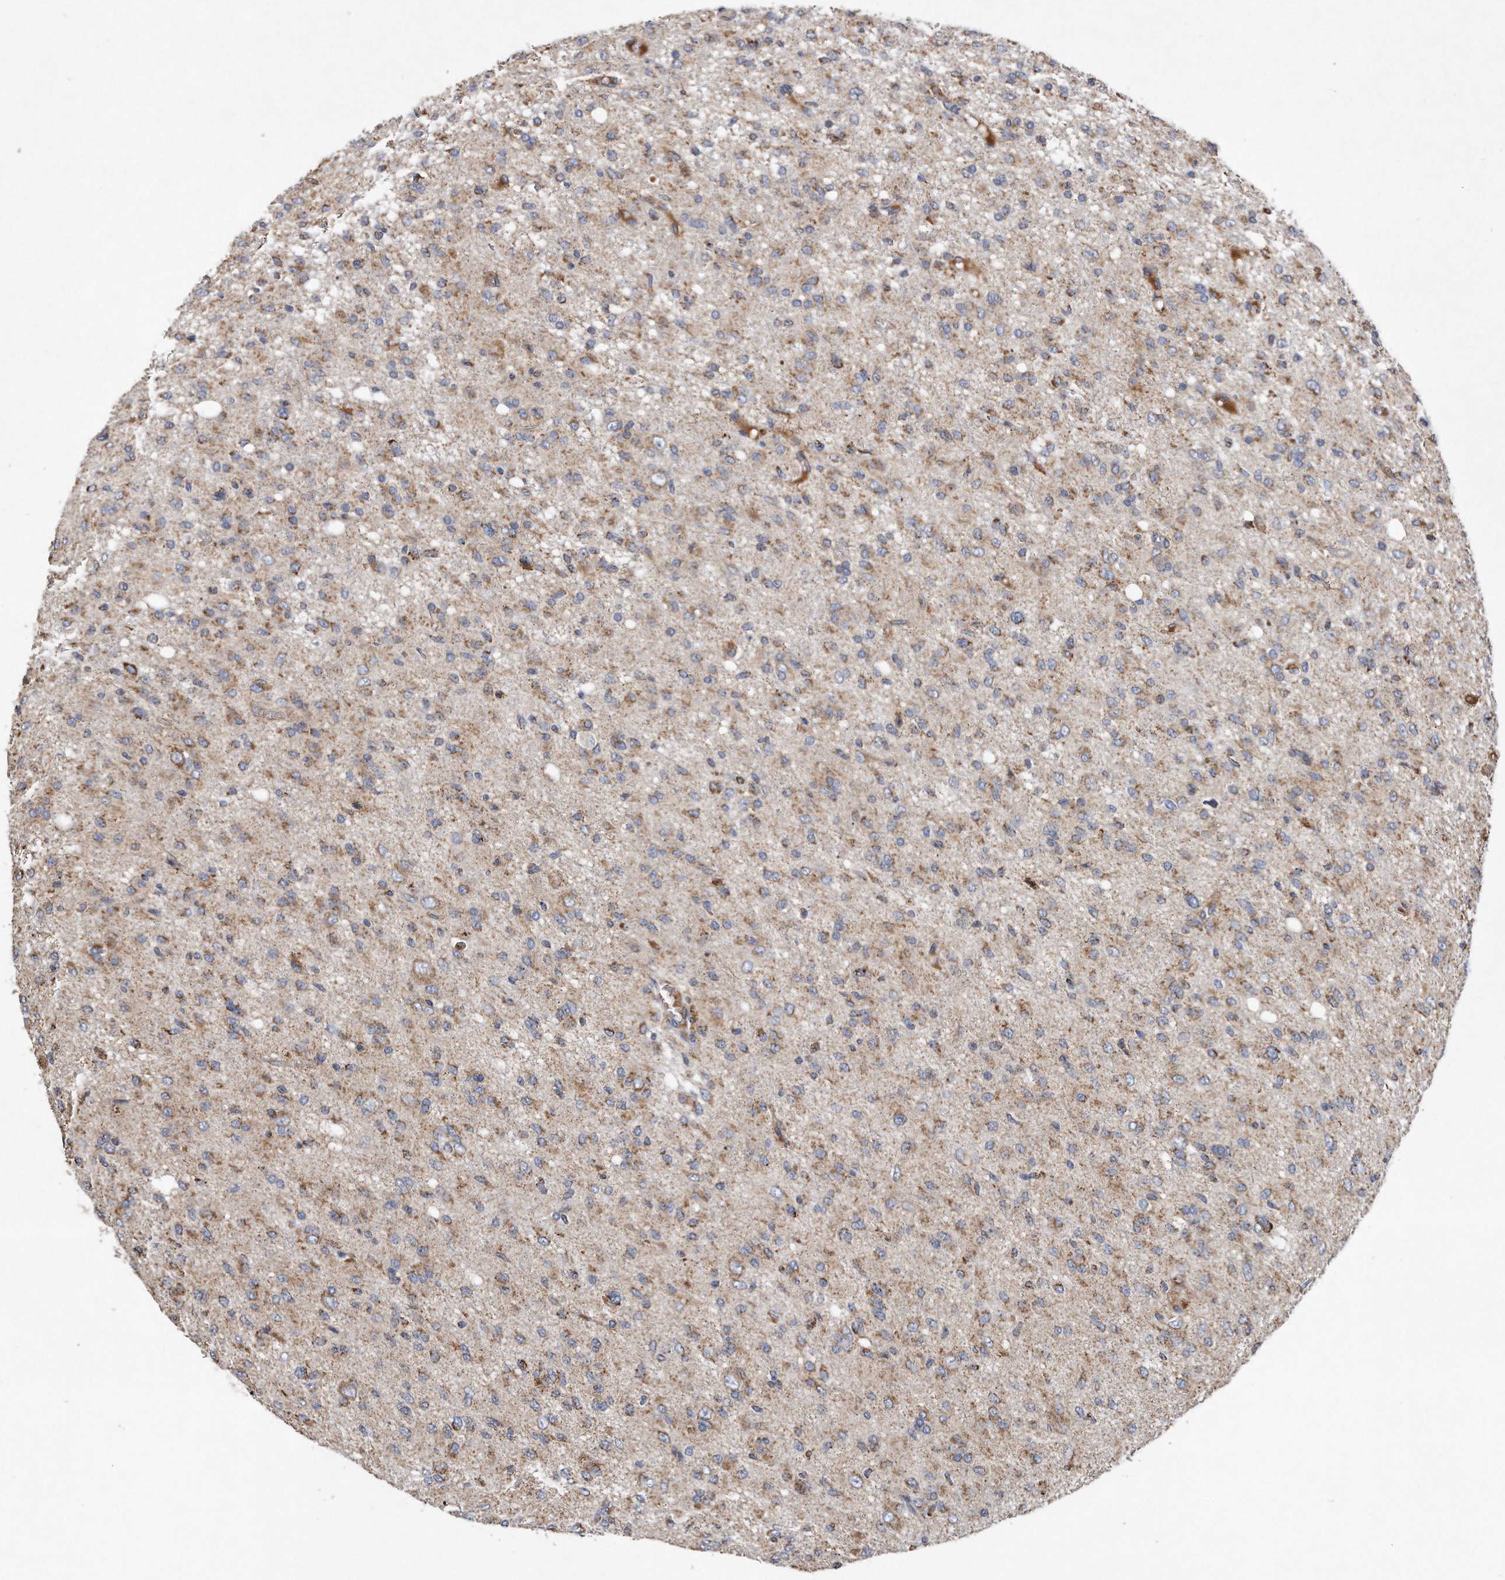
{"staining": {"intensity": "weak", "quantity": ">75%", "location": "cytoplasmic/membranous"}, "tissue": "glioma", "cell_type": "Tumor cells", "image_type": "cancer", "snomed": [{"axis": "morphology", "description": "Glioma, malignant, High grade"}, {"axis": "topography", "description": "Brain"}], "caption": "This image shows high-grade glioma (malignant) stained with IHC to label a protein in brown. The cytoplasmic/membranous of tumor cells show weak positivity for the protein. Nuclei are counter-stained blue.", "gene": "PPP5C", "patient": {"sex": "female", "age": 59}}